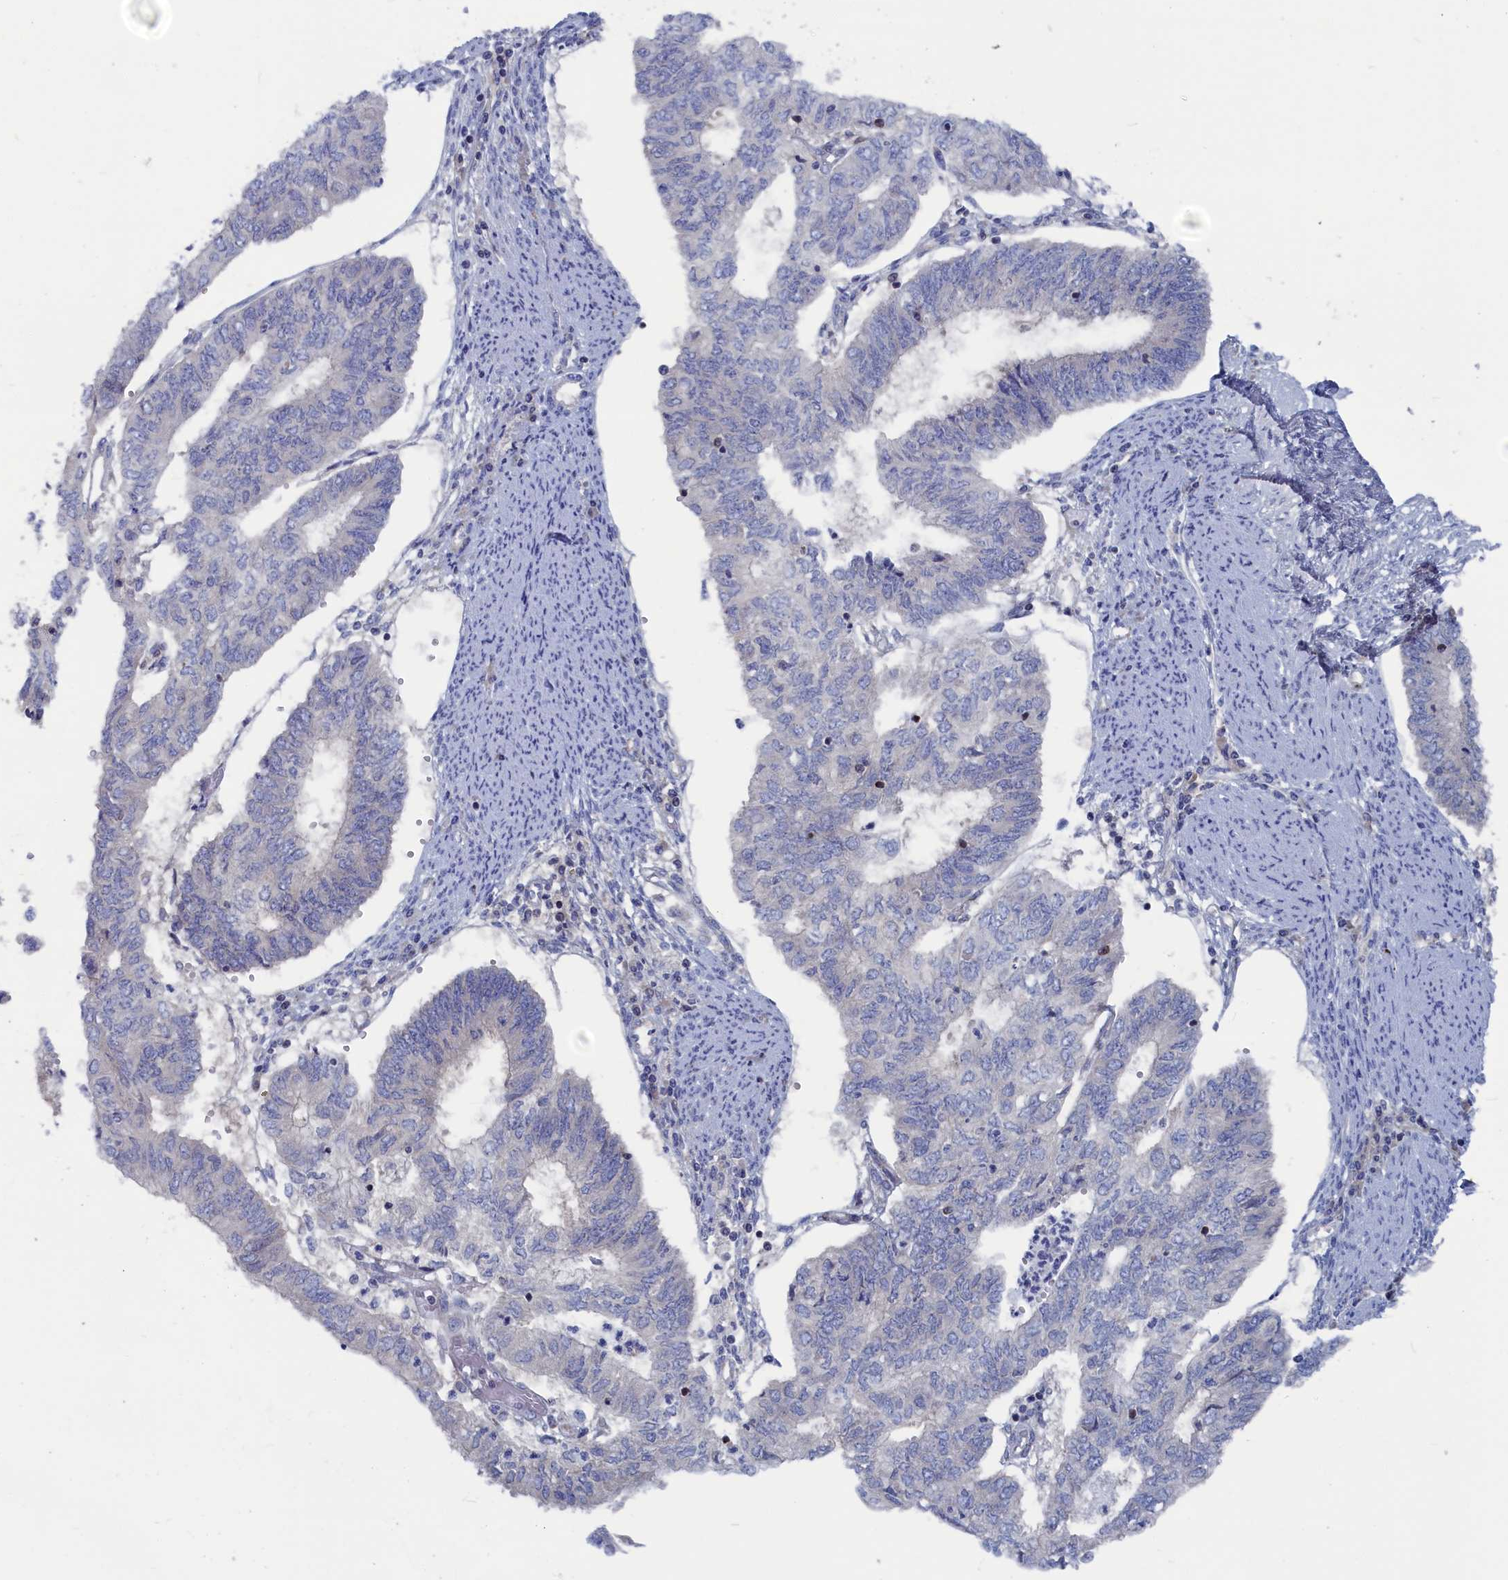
{"staining": {"intensity": "negative", "quantity": "none", "location": "none"}, "tissue": "endometrial cancer", "cell_type": "Tumor cells", "image_type": "cancer", "snomed": [{"axis": "morphology", "description": "Adenocarcinoma, NOS"}, {"axis": "topography", "description": "Endometrium"}], "caption": "The image exhibits no significant expression in tumor cells of endometrial cancer.", "gene": "CEND1", "patient": {"sex": "female", "age": 68}}